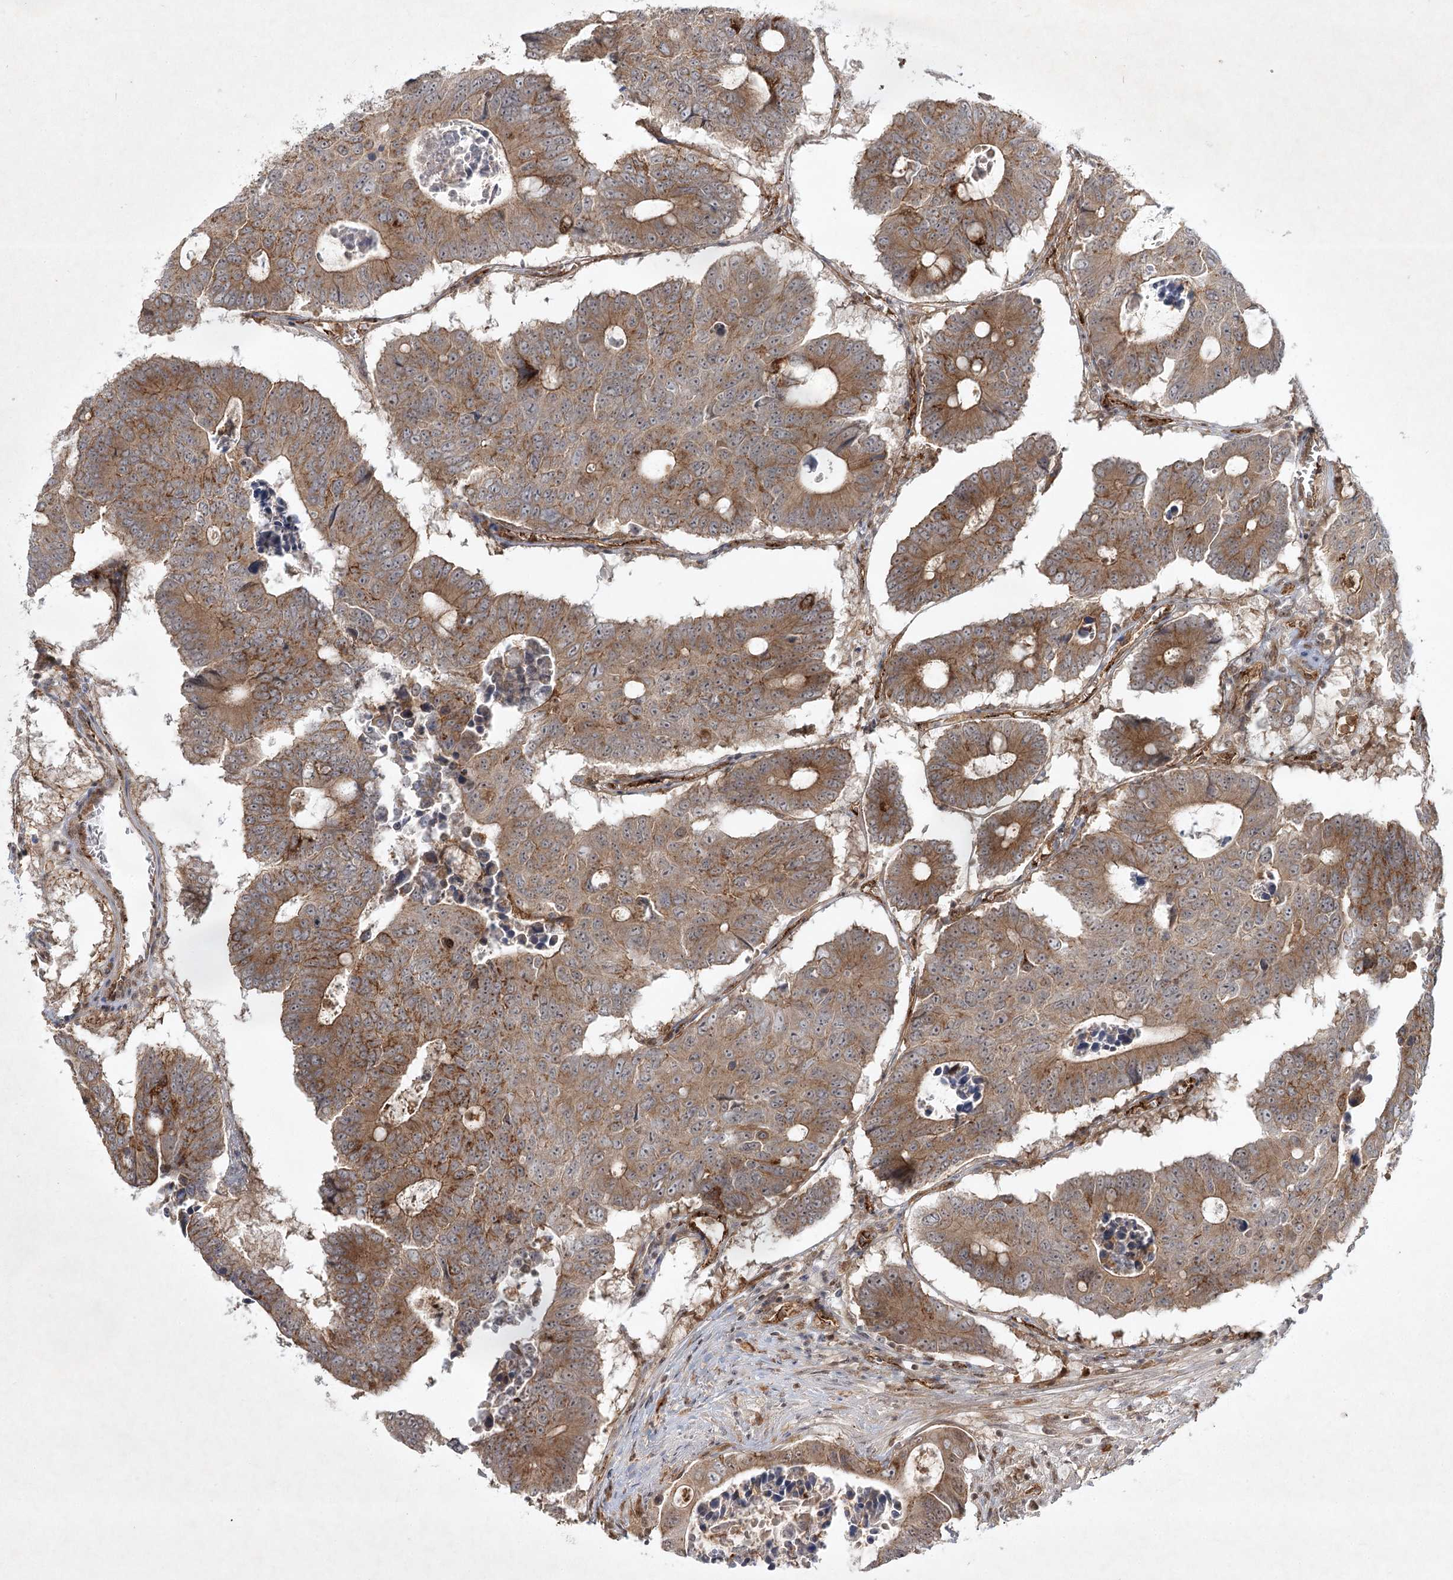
{"staining": {"intensity": "moderate", "quantity": ">75%", "location": "cytoplasmic/membranous"}, "tissue": "colorectal cancer", "cell_type": "Tumor cells", "image_type": "cancer", "snomed": [{"axis": "morphology", "description": "Adenocarcinoma, NOS"}, {"axis": "topography", "description": "Colon"}], "caption": "Protein expression analysis of colorectal cancer demonstrates moderate cytoplasmic/membranous positivity in about >75% of tumor cells.", "gene": "ARHGAP31", "patient": {"sex": "male", "age": 87}}